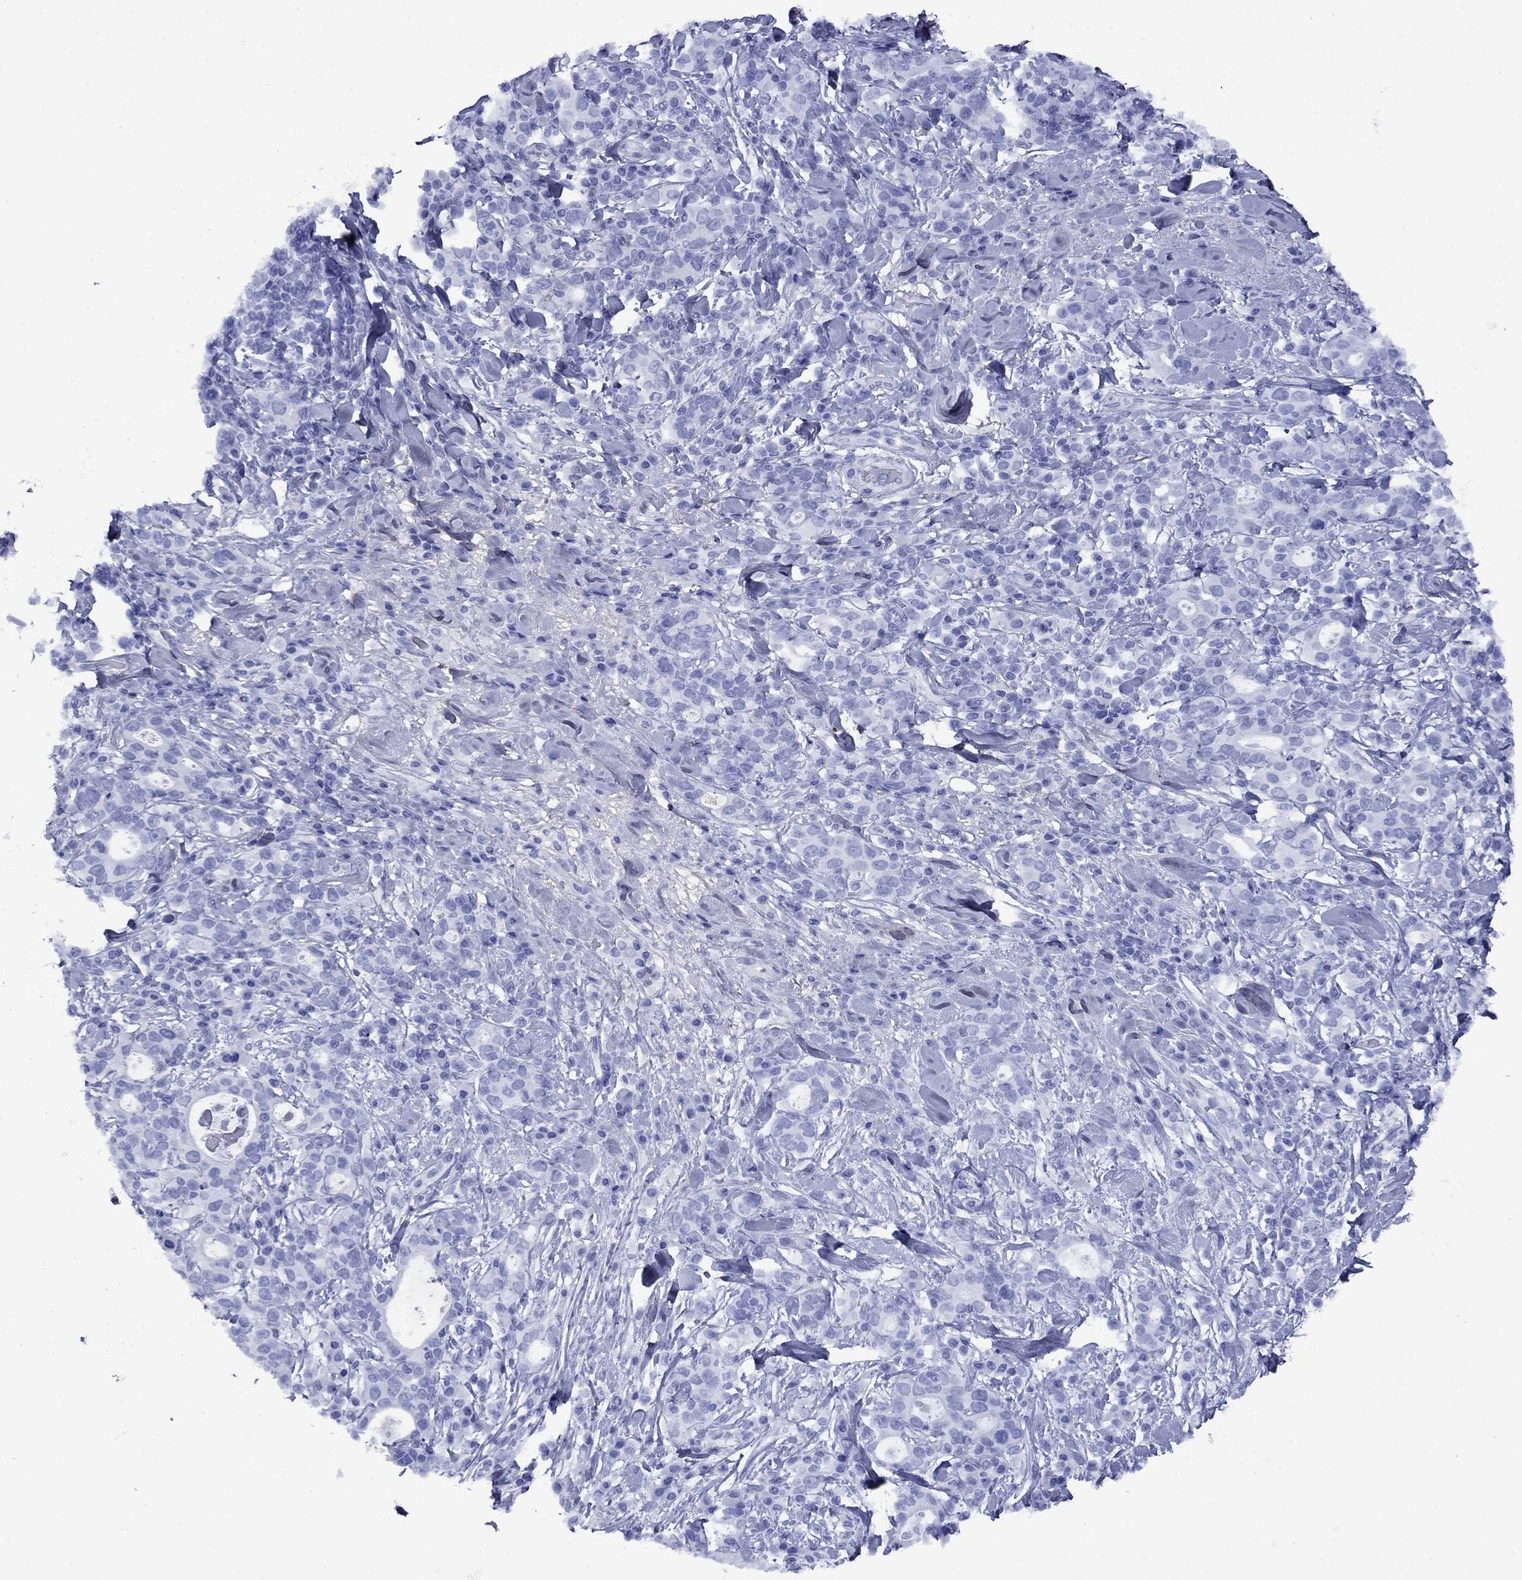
{"staining": {"intensity": "negative", "quantity": "none", "location": "none"}, "tissue": "stomach cancer", "cell_type": "Tumor cells", "image_type": "cancer", "snomed": [{"axis": "morphology", "description": "Adenocarcinoma, NOS"}, {"axis": "topography", "description": "Stomach"}], "caption": "Adenocarcinoma (stomach) was stained to show a protein in brown. There is no significant positivity in tumor cells. Nuclei are stained in blue.", "gene": "APOA2", "patient": {"sex": "male", "age": 79}}